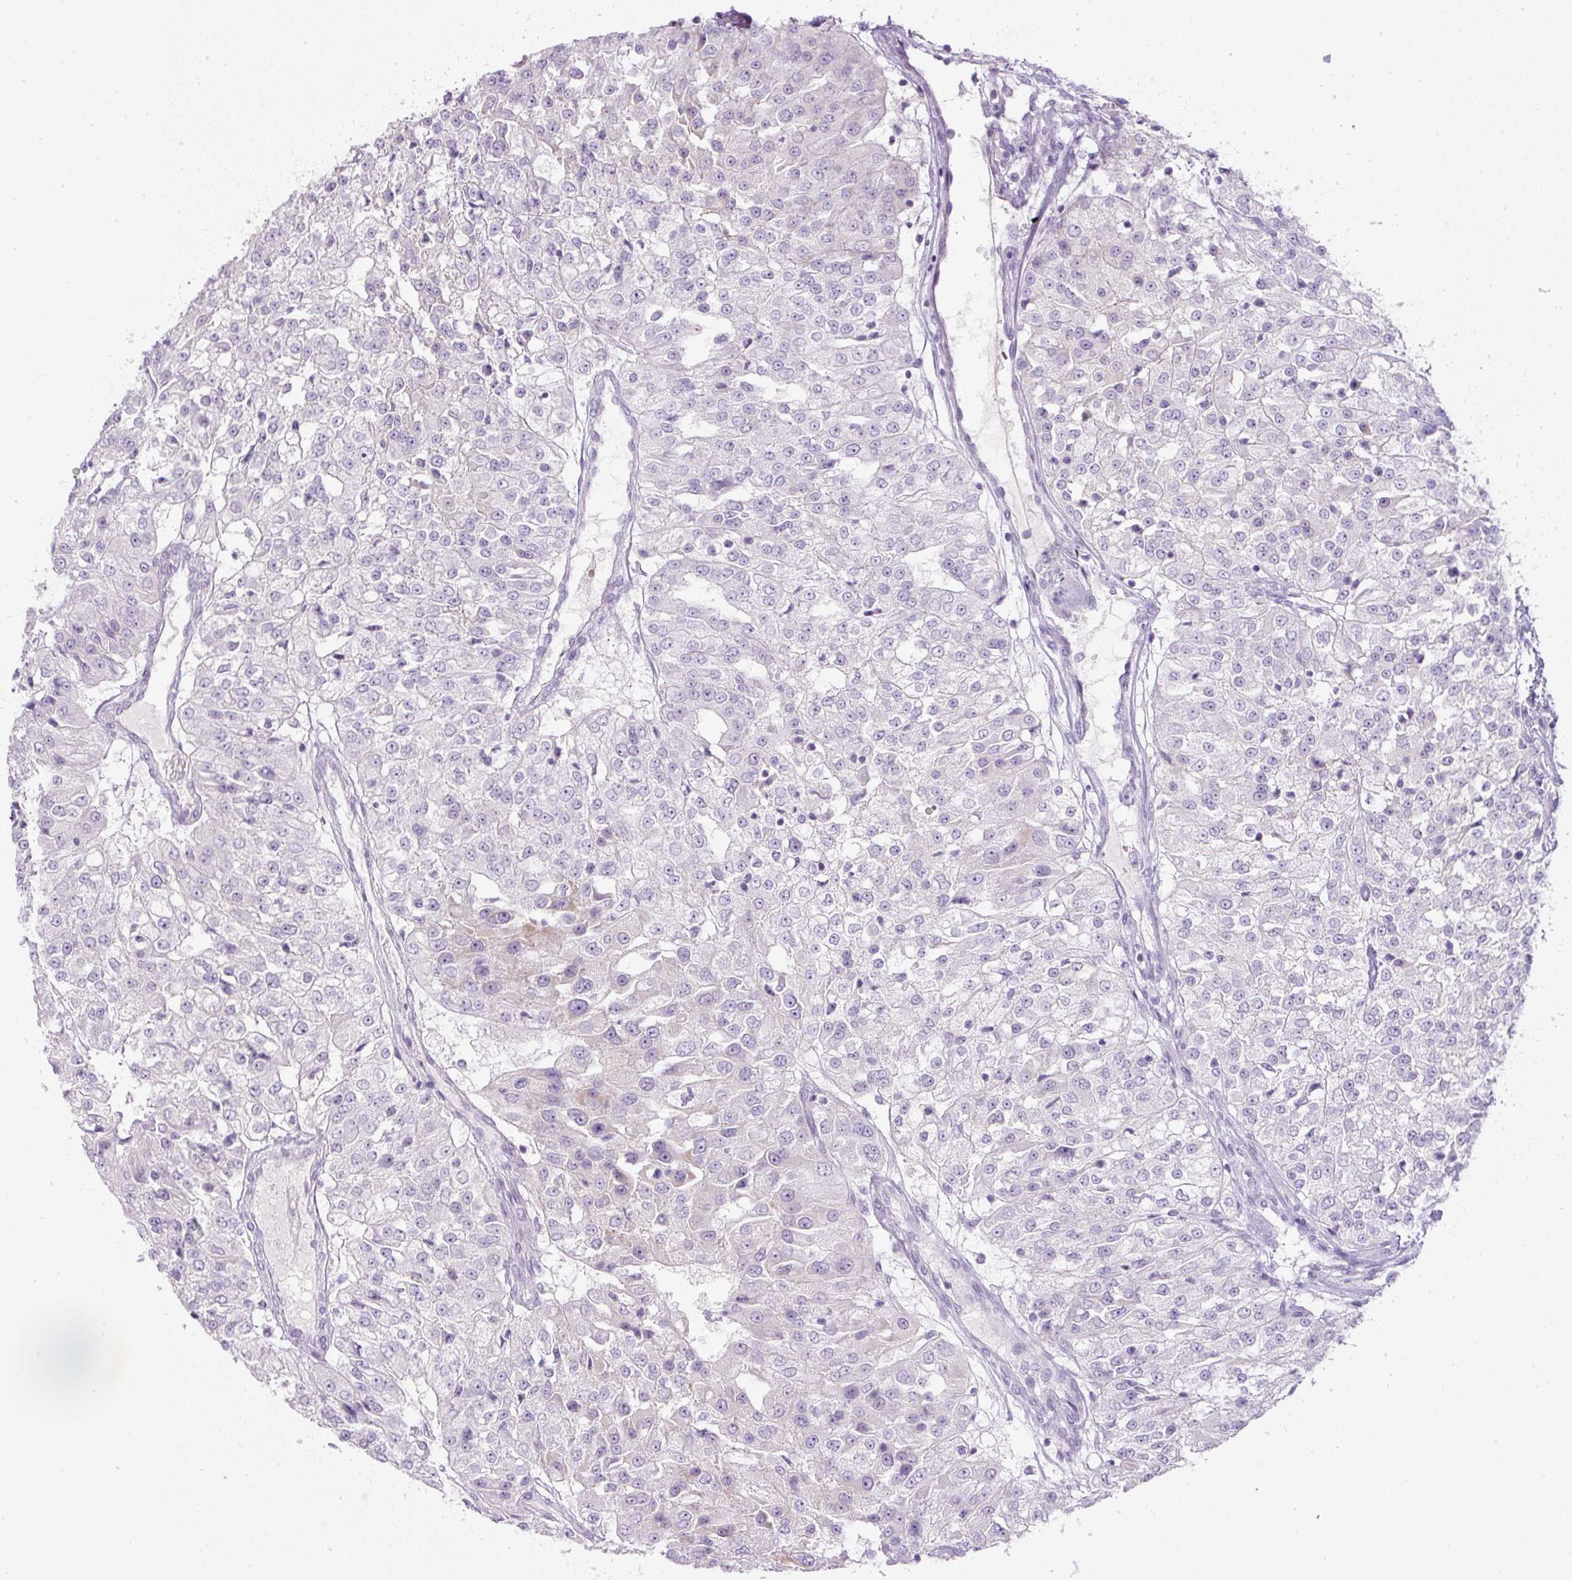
{"staining": {"intensity": "negative", "quantity": "none", "location": "none"}, "tissue": "renal cancer", "cell_type": "Tumor cells", "image_type": "cancer", "snomed": [{"axis": "morphology", "description": "Adenocarcinoma, NOS"}, {"axis": "topography", "description": "Kidney"}], "caption": "IHC histopathology image of human renal adenocarcinoma stained for a protein (brown), which exhibits no staining in tumor cells.", "gene": "FGFBP3", "patient": {"sex": "female", "age": 63}}